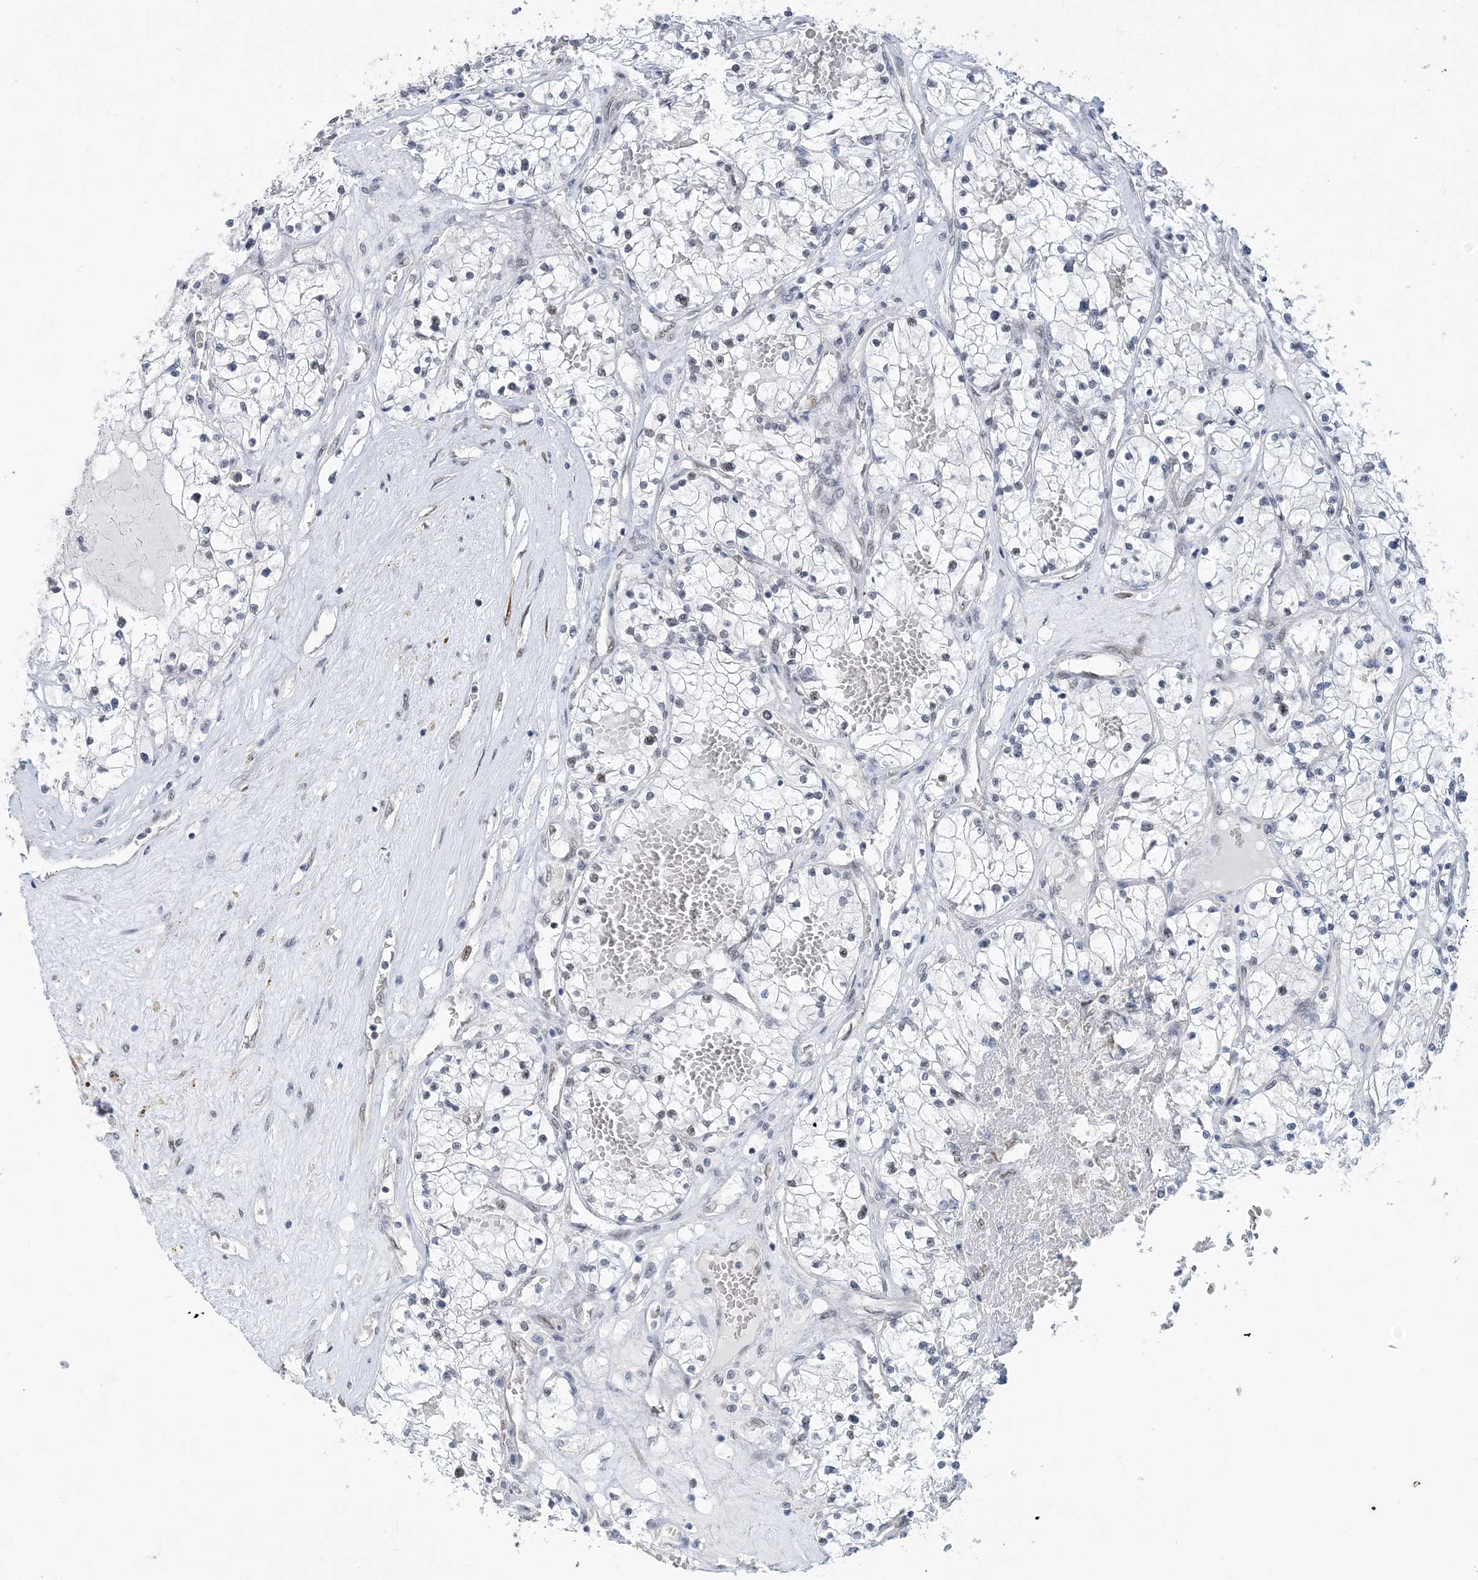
{"staining": {"intensity": "negative", "quantity": "none", "location": "none"}, "tissue": "renal cancer", "cell_type": "Tumor cells", "image_type": "cancer", "snomed": [{"axis": "morphology", "description": "Normal tissue, NOS"}, {"axis": "morphology", "description": "Adenocarcinoma, NOS"}, {"axis": "topography", "description": "Kidney"}], "caption": "This is an immunohistochemistry (IHC) micrograph of adenocarcinoma (renal). There is no positivity in tumor cells.", "gene": "WAC", "patient": {"sex": "male", "age": 68}}